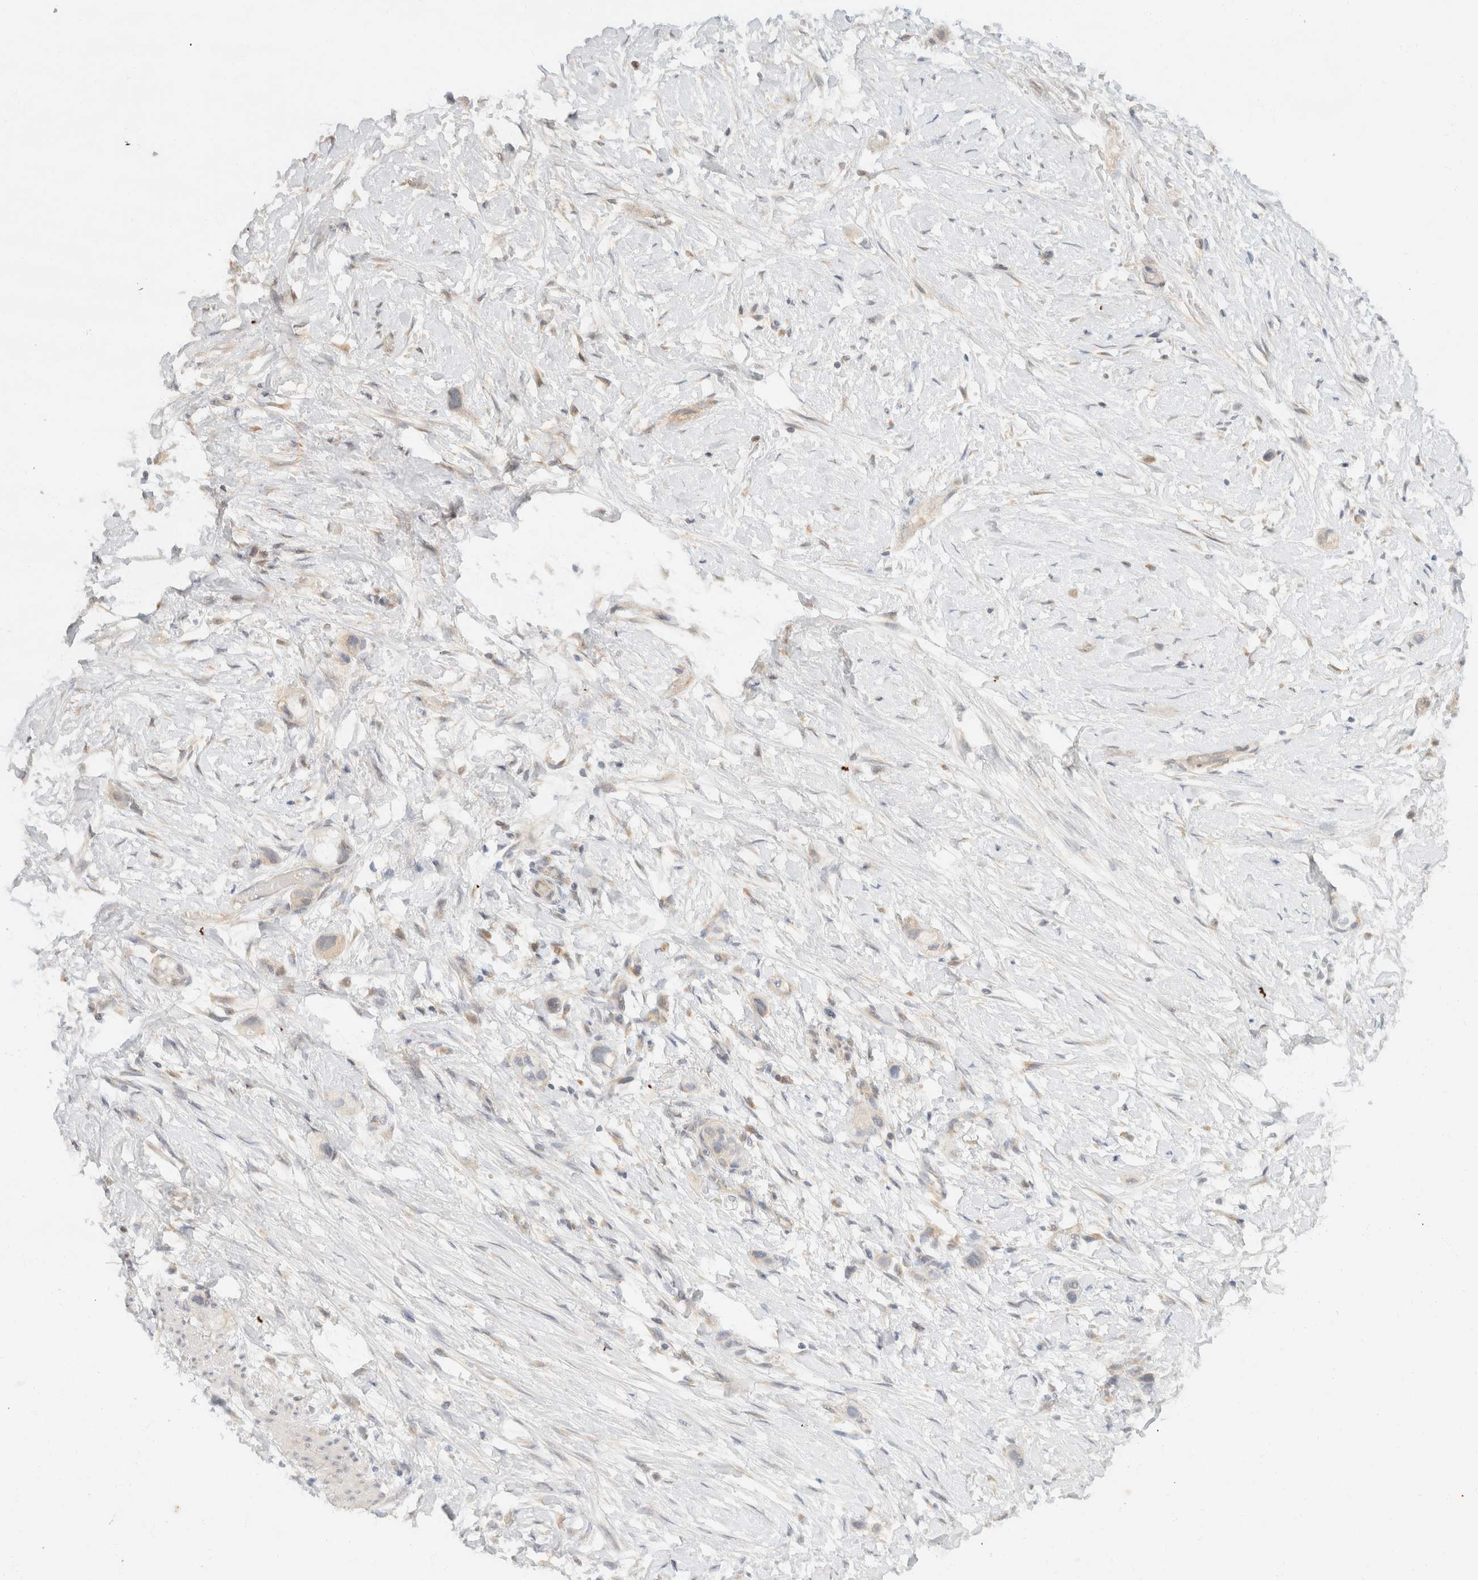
{"staining": {"intensity": "negative", "quantity": "none", "location": "none"}, "tissue": "stomach cancer", "cell_type": "Tumor cells", "image_type": "cancer", "snomed": [{"axis": "morphology", "description": "Adenocarcinoma, NOS"}, {"axis": "topography", "description": "Stomach"}, {"axis": "topography", "description": "Stomach, lower"}], "caption": "Immunohistochemistry (IHC) of human adenocarcinoma (stomach) demonstrates no expression in tumor cells.", "gene": "TACC1", "patient": {"sex": "female", "age": 48}}